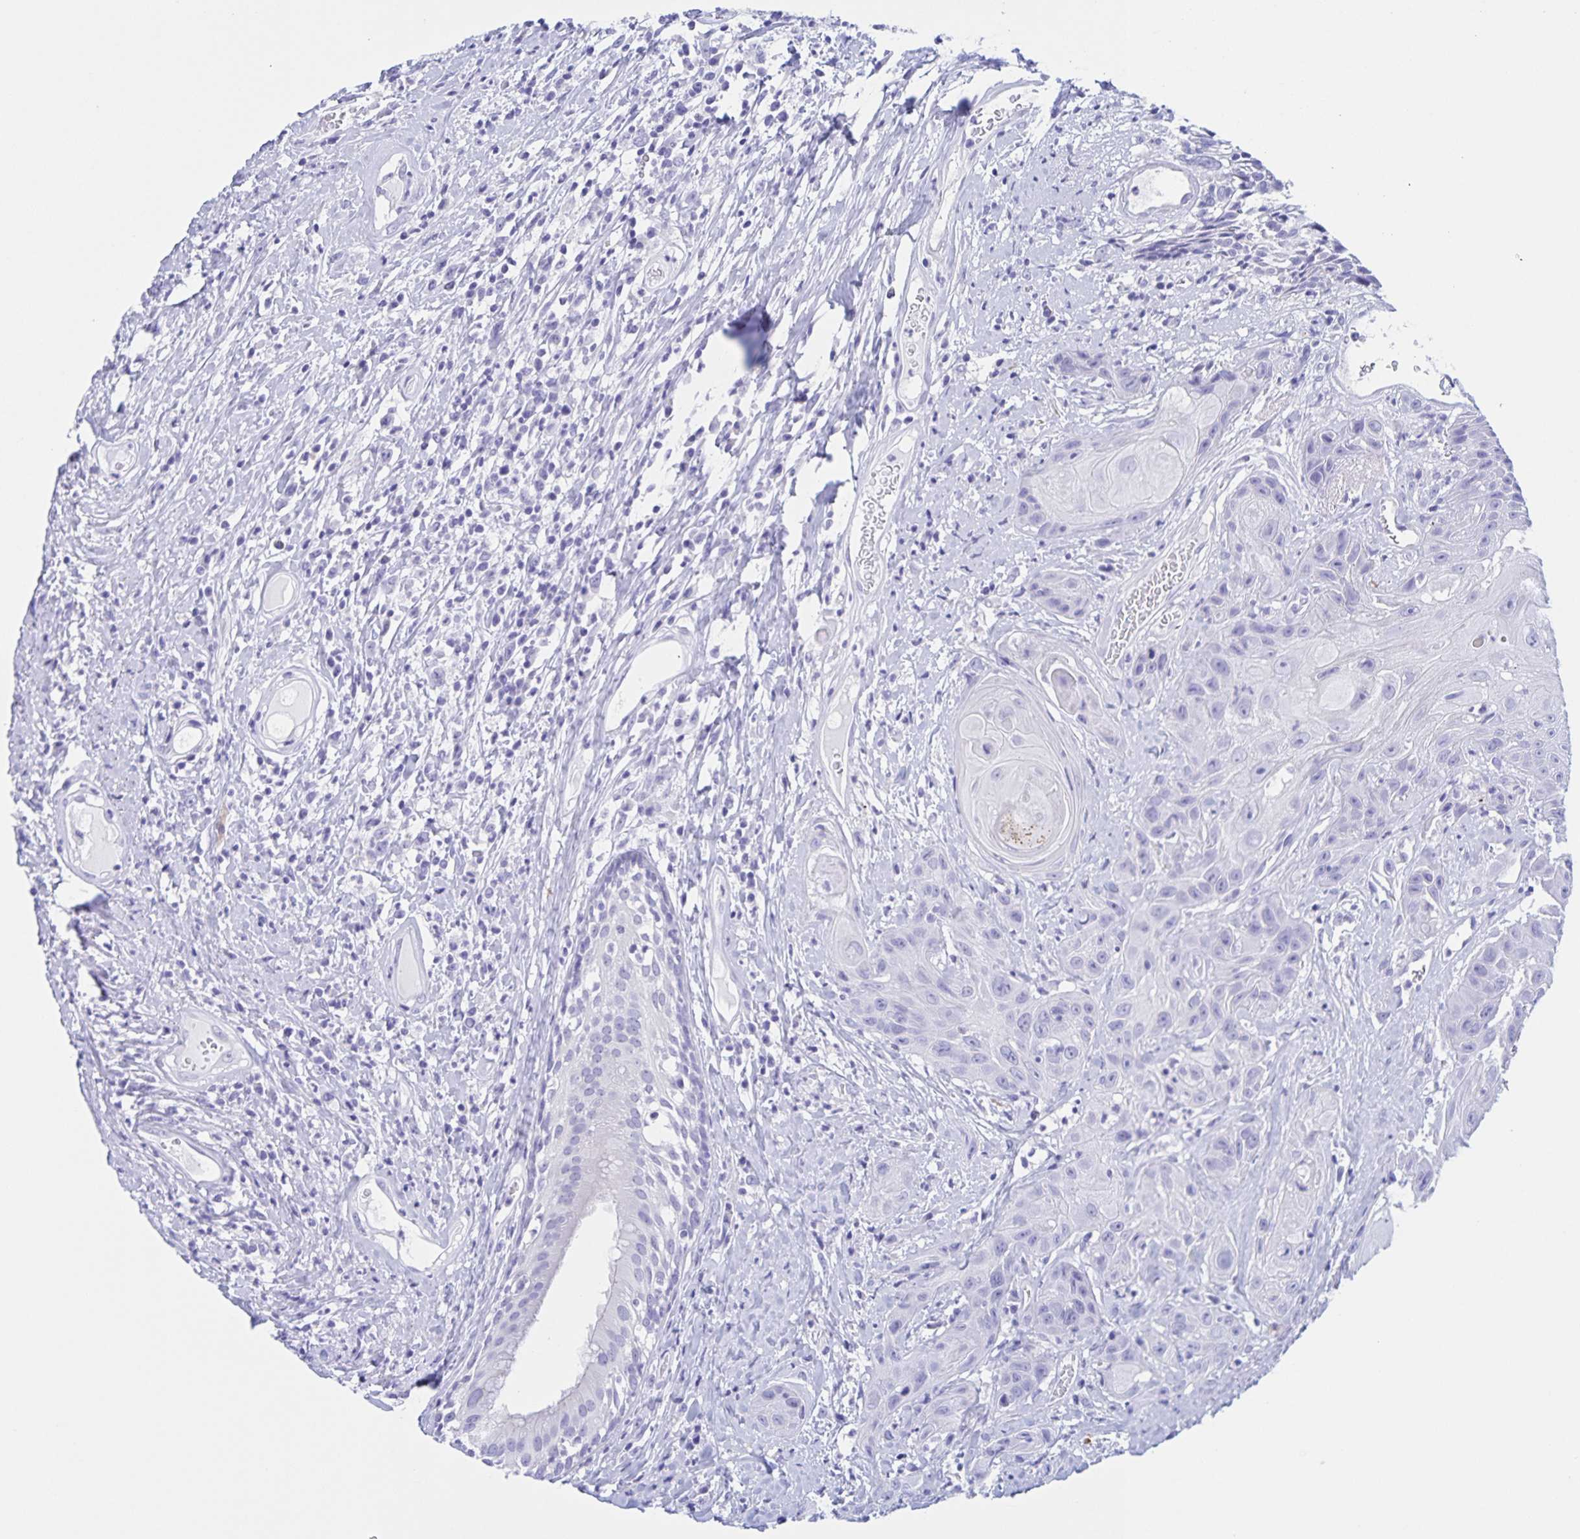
{"staining": {"intensity": "negative", "quantity": "none", "location": "none"}, "tissue": "head and neck cancer", "cell_type": "Tumor cells", "image_type": "cancer", "snomed": [{"axis": "morphology", "description": "Squamous cell carcinoma, NOS"}, {"axis": "topography", "description": "Head-Neck"}], "caption": "Head and neck cancer (squamous cell carcinoma) was stained to show a protein in brown. There is no significant positivity in tumor cells.", "gene": "TGIF2LX", "patient": {"sex": "male", "age": 57}}